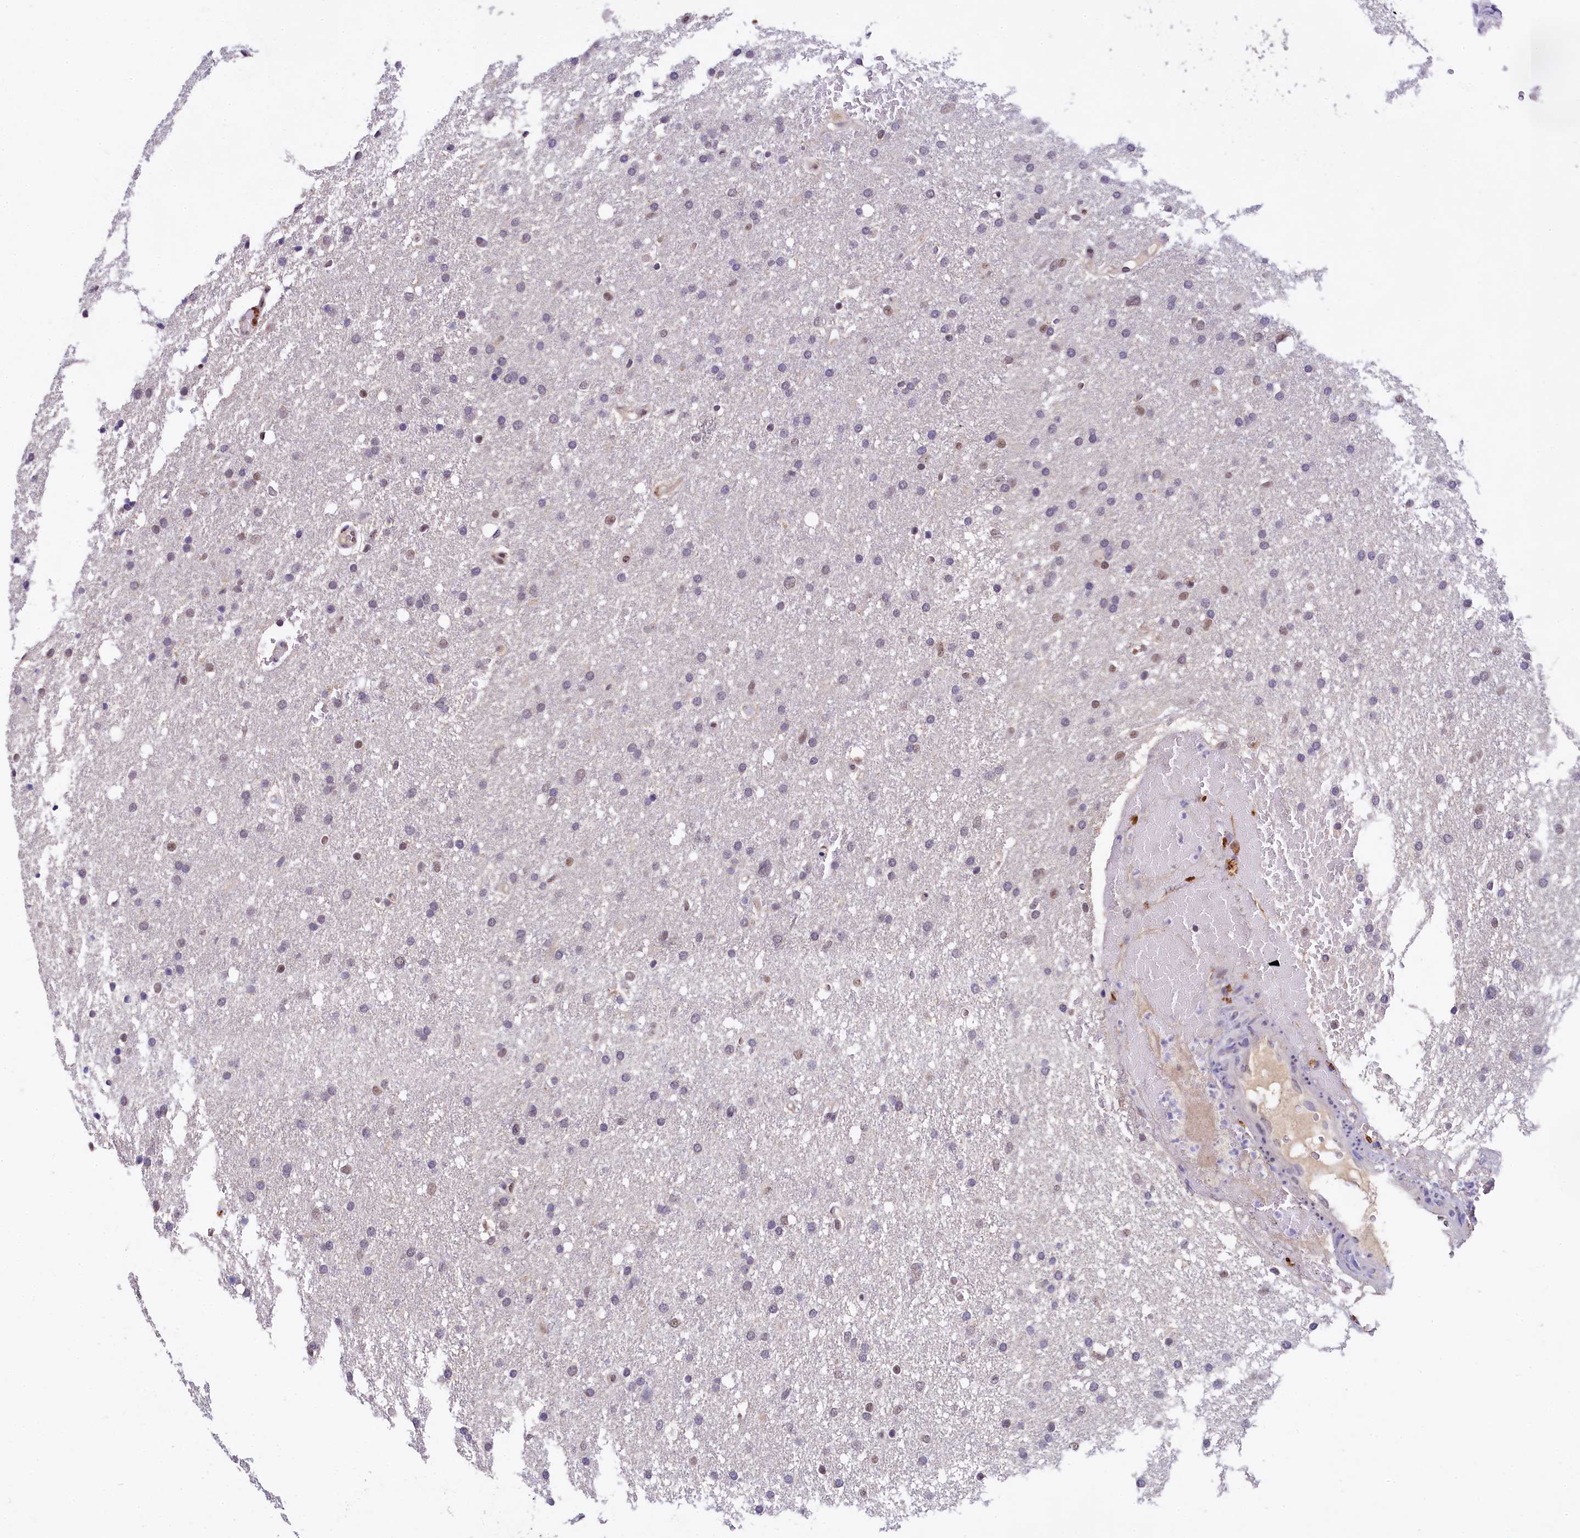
{"staining": {"intensity": "negative", "quantity": "none", "location": "none"}, "tissue": "glioma", "cell_type": "Tumor cells", "image_type": "cancer", "snomed": [{"axis": "morphology", "description": "Glioma, malignant, High grade"}, {"axis": "topography", "description": "Cerebral cortex"}], "caption": "DAB (3,3'-diaminobenzidine) immunohistochemical staining of glioma reveals no significant expression in tumor cells. The staining is performed using DAB brown chromogen with nuclei counter-stained in using hematoxylin.", "gene": "HECTD4", "patient": {"sex": "female", "age": 36}}